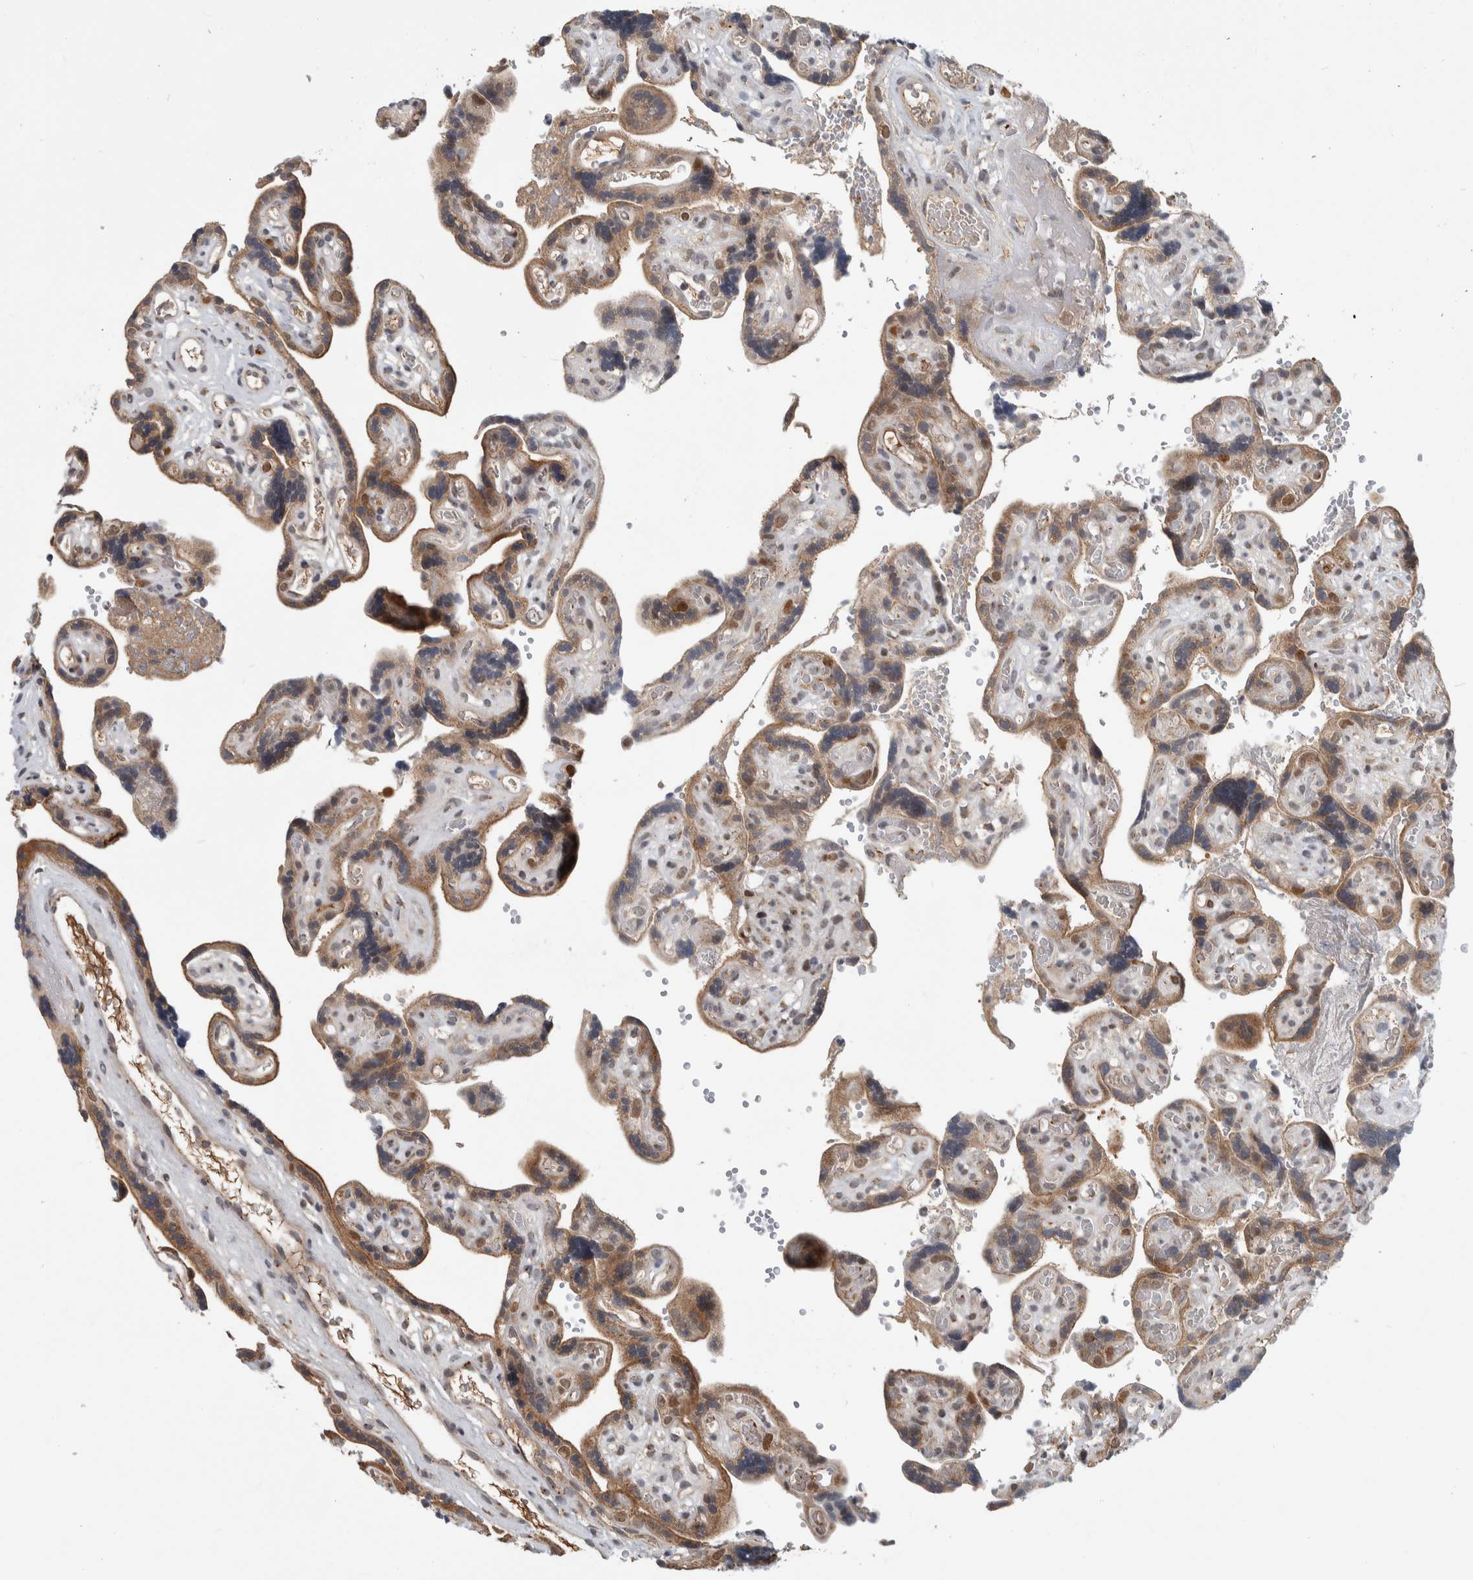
{"staining": {"intensity": "weak", "quantity": ">75%", "location": "cytoplasmic/membranous"}, "tissue": "placenta", "cell_type": "Decidual cells", "image_type": "normal", "snomed": [{"axis": "morphology", "description": "Normal tissue, NOS"}, {"axis": "topography", "description": "Placenta"}], "caption": "Unremarkable placenta was stained to show a protein in brown. There is low levels of weak cytoplasmic/membranous positivity in approximately >75% of decidual cells. The staining was performed using DAB (3,3'-diaminobenzidine) to visualize the protein expression in brown, while the nuclei were stained in blue with hematoxylin (Magnification: 20x).", "gene": "MSL1", "patient": {"sex": "female", "age": 30}}